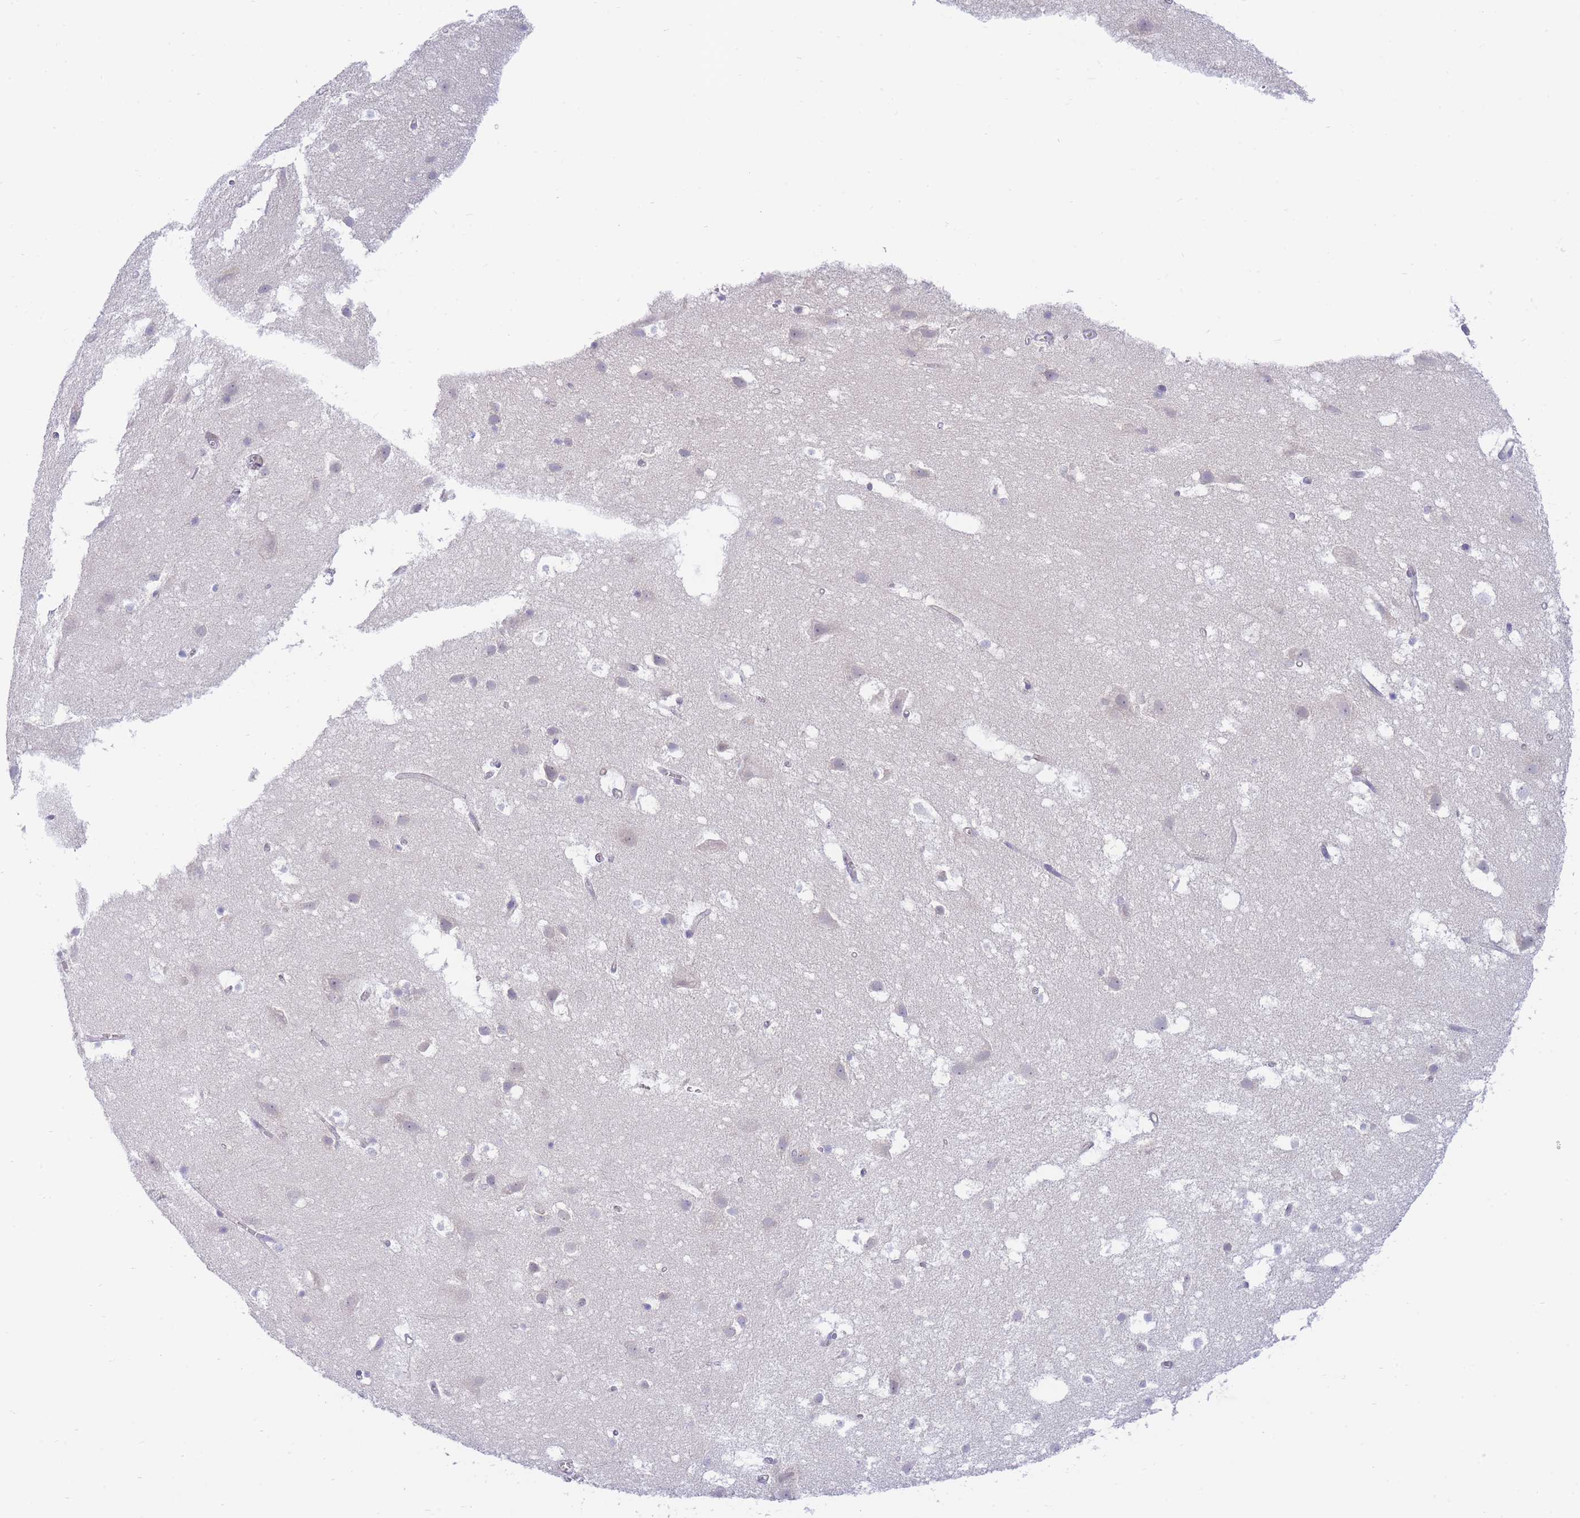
{"staining": {"intensity": "negative", "quantity": "none", "location": "none"}, "tissue": "cerebral cortex", "cell_type": "Endothelial cells", "image_type": "normal", "snomed": [{"axis": "morphology", "description": "Normal tissue, NOS"}, {"axis": "topography", "description": "Cerebral cortex"}], "caption": "Endothelial cells are negative for brown protein staining in normal cerebral cortex. (DAB (3,3'-diaminobenzidine) immunohistochemistry, high magnification).", "gene": "SUGT1", "patient": {"sex": "male", "age": 54}}